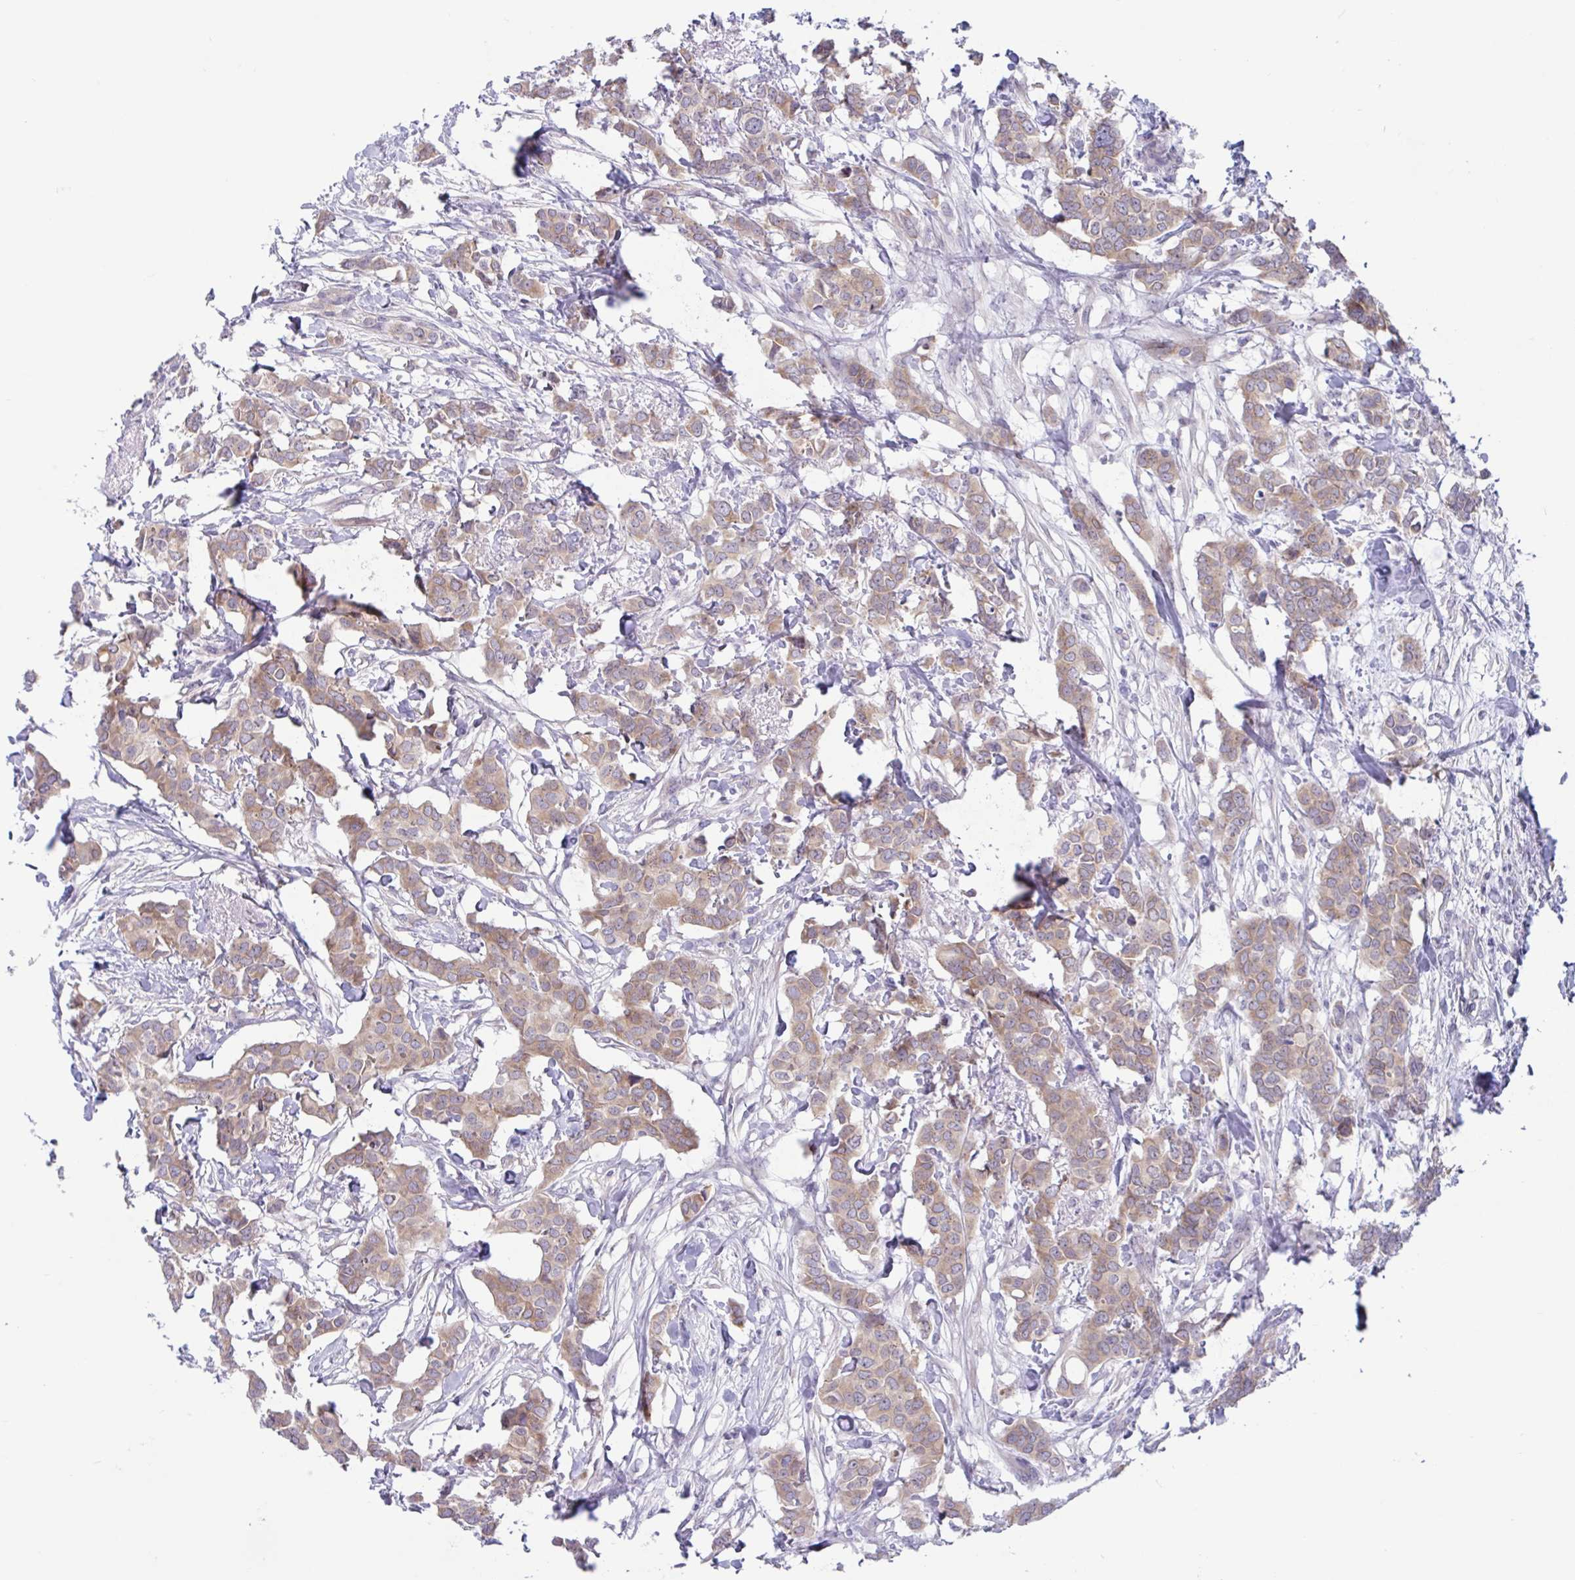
{"staining": {"intensity": "weak", "quantity": "25%-75%", "location": "cytoplasmic/membranous"}, "tissue": "breast cancer", "cell_type": "Tumor cells", "image_type": "cancer", "snomed": [{"axis": "morphology", "description": "Duct carcinoma"}, {"axis": "topography", "description": "Breast"}], "caption": "Brown immunohistochemical staining in breast invasive ductal carcinoma demonstrates weak cytoplasmic/membranous positivity in about 25%-75% of tumor cells.", "gene": "CAMLG", "patient": {"sex": "female", "age": 62}}